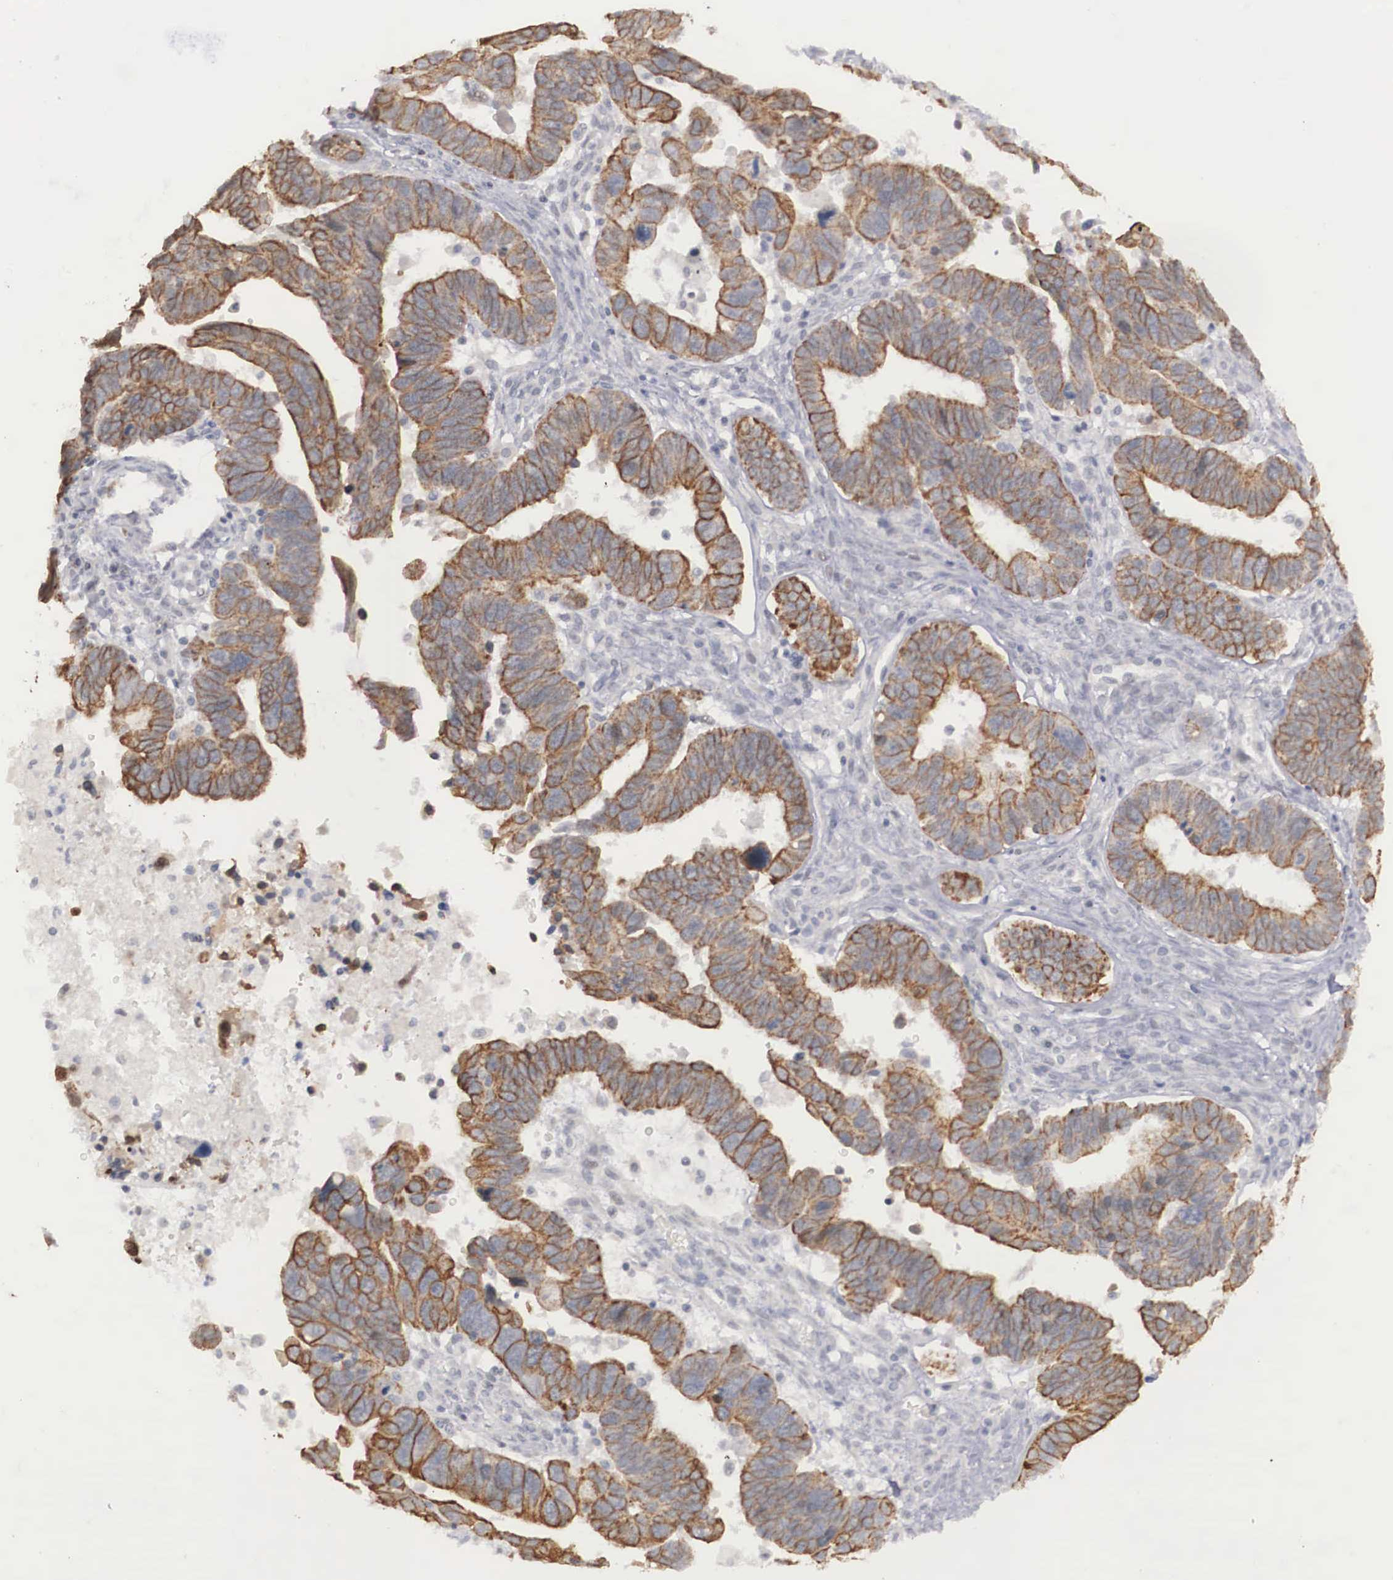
{"staining": {"intensity": "moderate", "quantity": "25%-75%", "location": "cytoplasmic/membranous"}, "tissue": "ovarian cancer", "cell_type": "Tumor cells", "image_type": "cancer", "snomed": [{"axis": "morphology", "description": "Carcinoma, endometroid"}, {"axis": "morphology", "description": "Cystadenocarcinoma, serous, NOS"}, {"axis": "topography", "description": "Ovary"}], "caption": "DAB immunohistochemical staining of ovarian cancer reveals moderate cytoplasmic/membranous protein positivity in approximately 25%-75% of tumor cells. (DAB IHC, brown staining for protein, blue staining for nuclei).", "gene": "WDR89", "patient": {"sex": "female", "age": 45}}